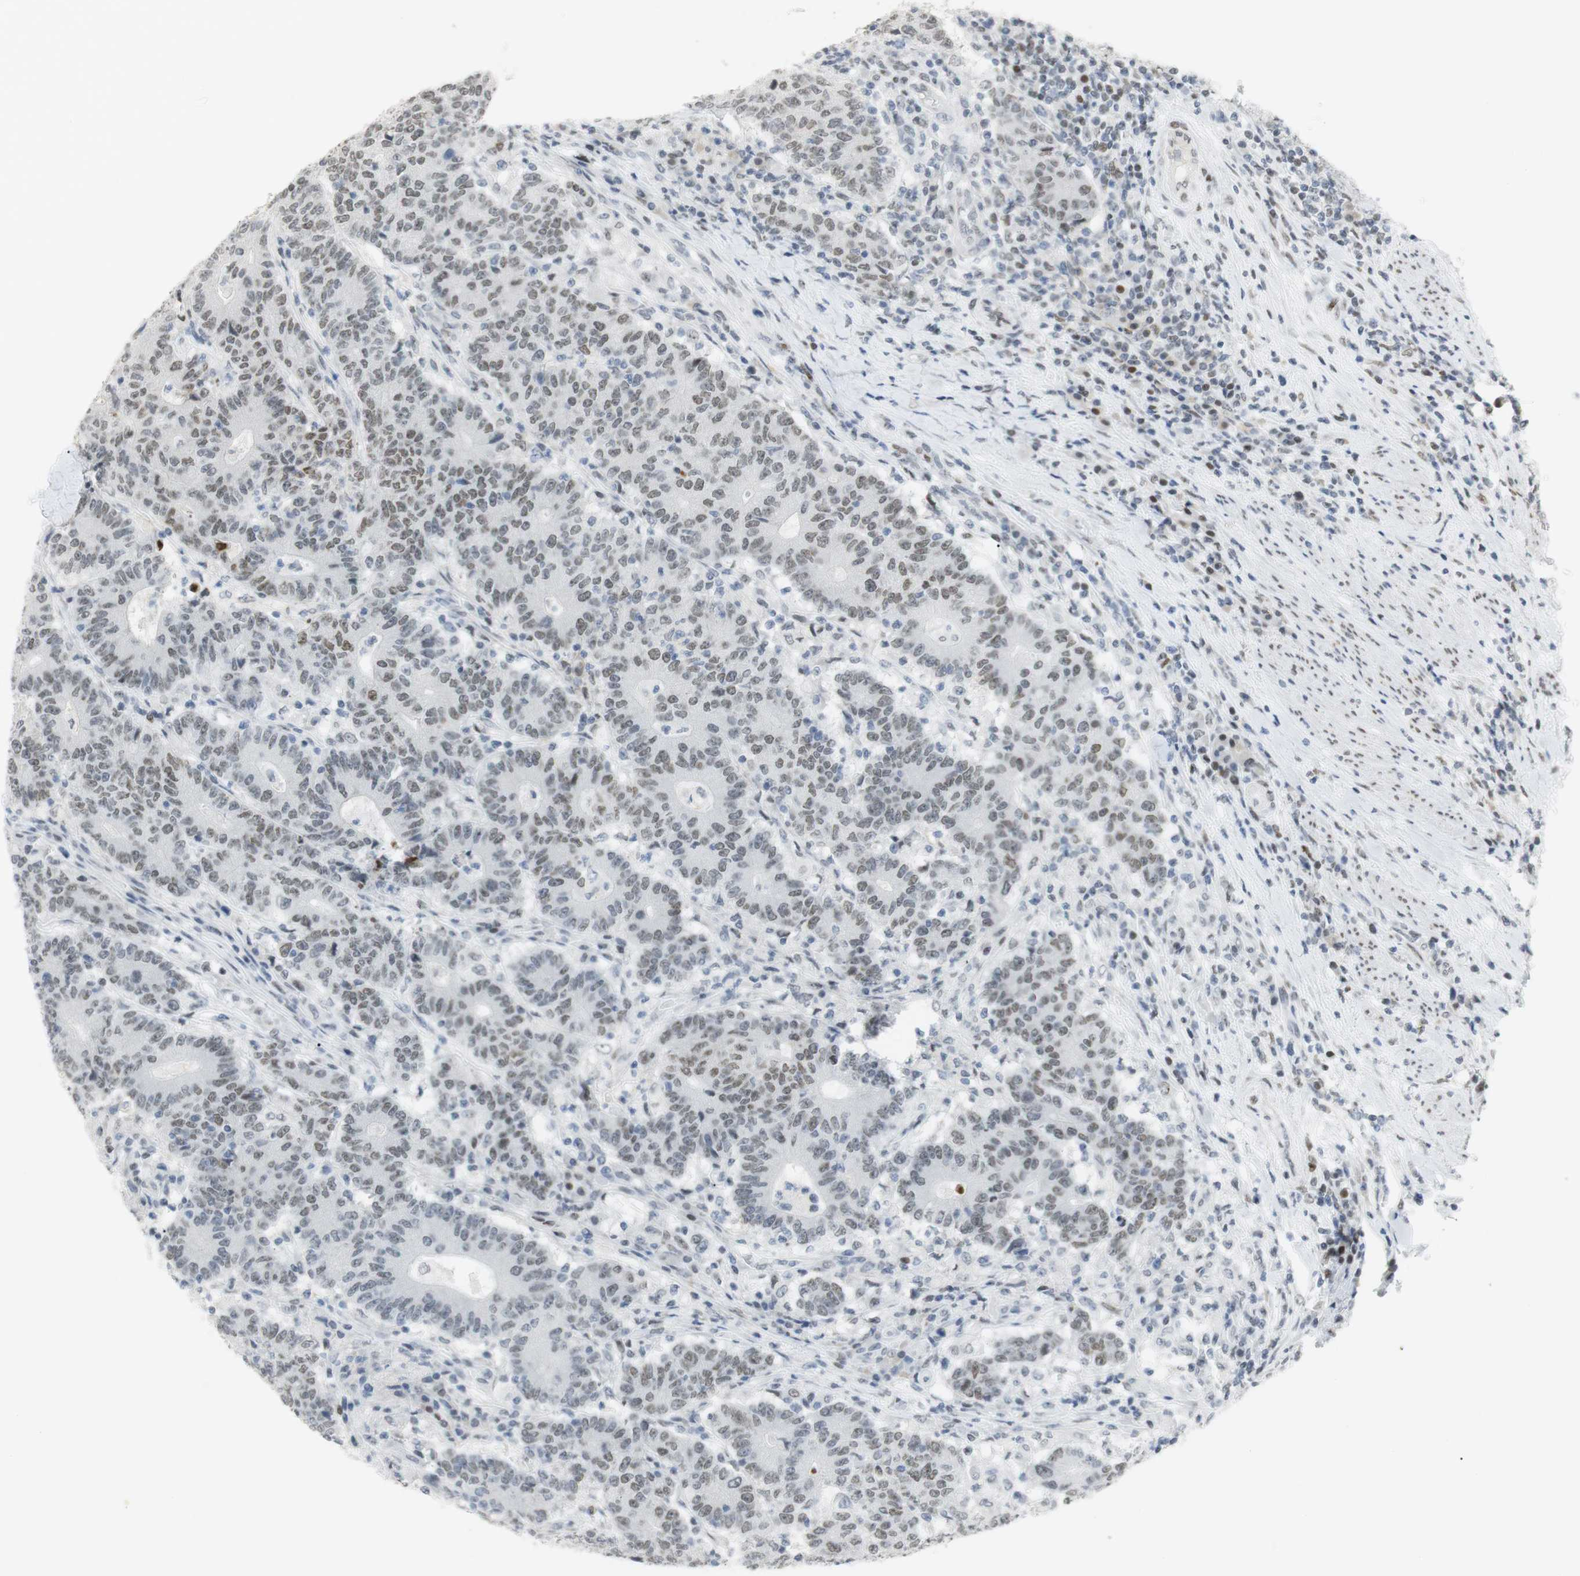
{"staining": {"intensity": "weak", "quantity": "<25%", "location": "nuclear"}, "tissue": "colorectal cancer", "cell_type": "Tumor cells", "image_type": "cancer", "snomed": [{"axis": "morphology", "description": "Normal tissue, NOS"}, {"axis": "morphology", "description": "Adenocarcinoma, NOS"}, {"axis": "topography", "description": "Colon"}], "caption": "High power microscopy micrograph of an immunohistochemistry image of colorectal adenocarcinoma, revealing no significant positivity in tumor cells.", "gene": "BMI1", "patient": {"sex": "female", "age": 75}}